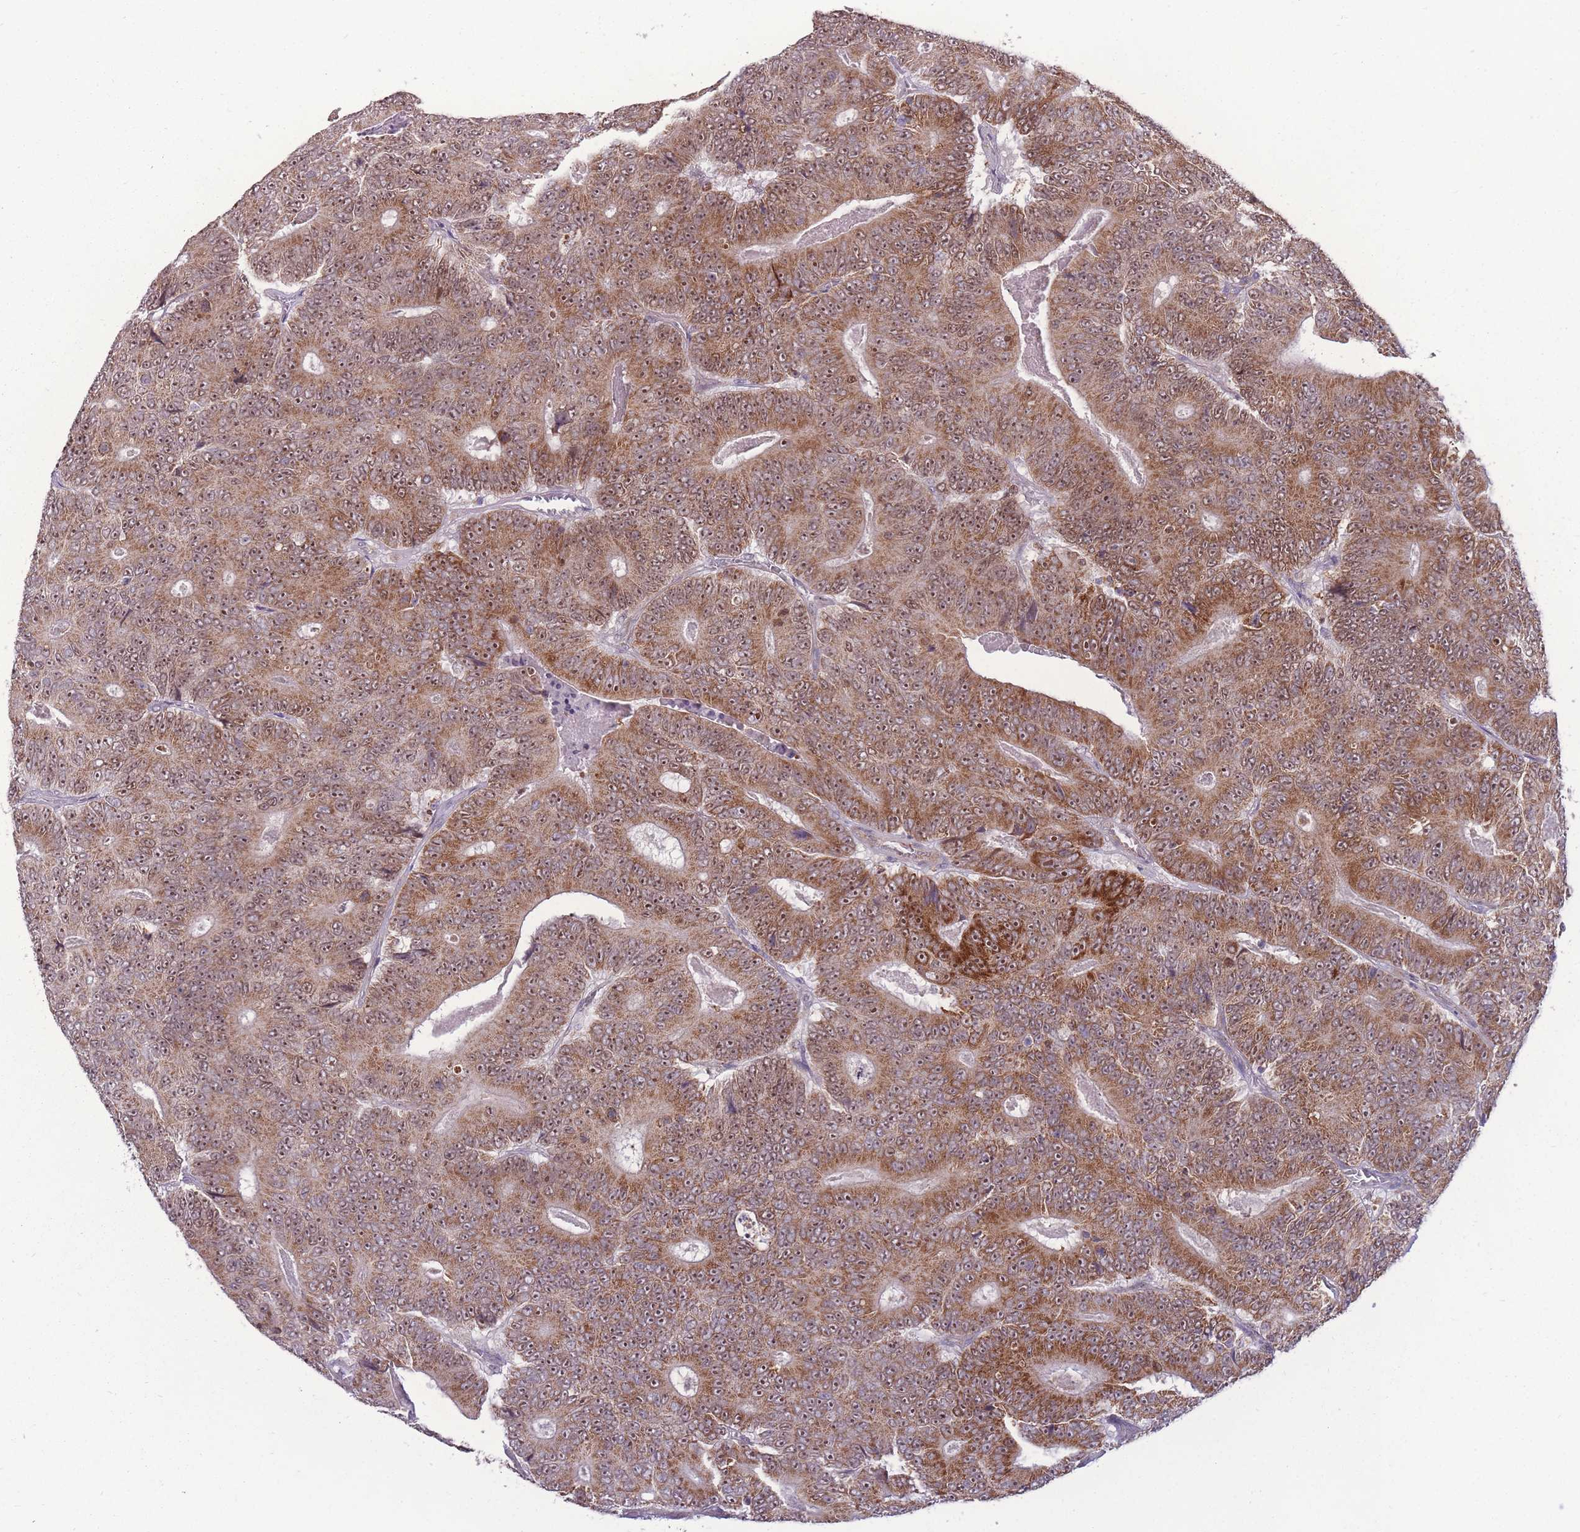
{"staining": {"intensity": "strong", "quantity": ">75%", "location": "cytoplasmic/membranous,nuclear"}, "tissue": "colorectal cancer", "cell_type": "Tumor cells", "image_type": "cancer", "snomed": [{"axis": "morphology", "description": "Adenocarcinoma, NOS"}, {"axis": "topography", "description": "Colon"}], "caption": "High-power microscopy captured an immunohistochemistry micrograph of adenocarcinoma (colorectal), revealing strong cytoplasmic/membranous and nuclear positivity in about >75% of tumor cells. The staining is performed using DAB (3,3'-diaminobenzidine) brown chromogen to label protein expression. The nuclei are counter-stained blue using hematoxylin.", "gene": "MCIDAS", "patient": {"sex": "male", "age": 83}}